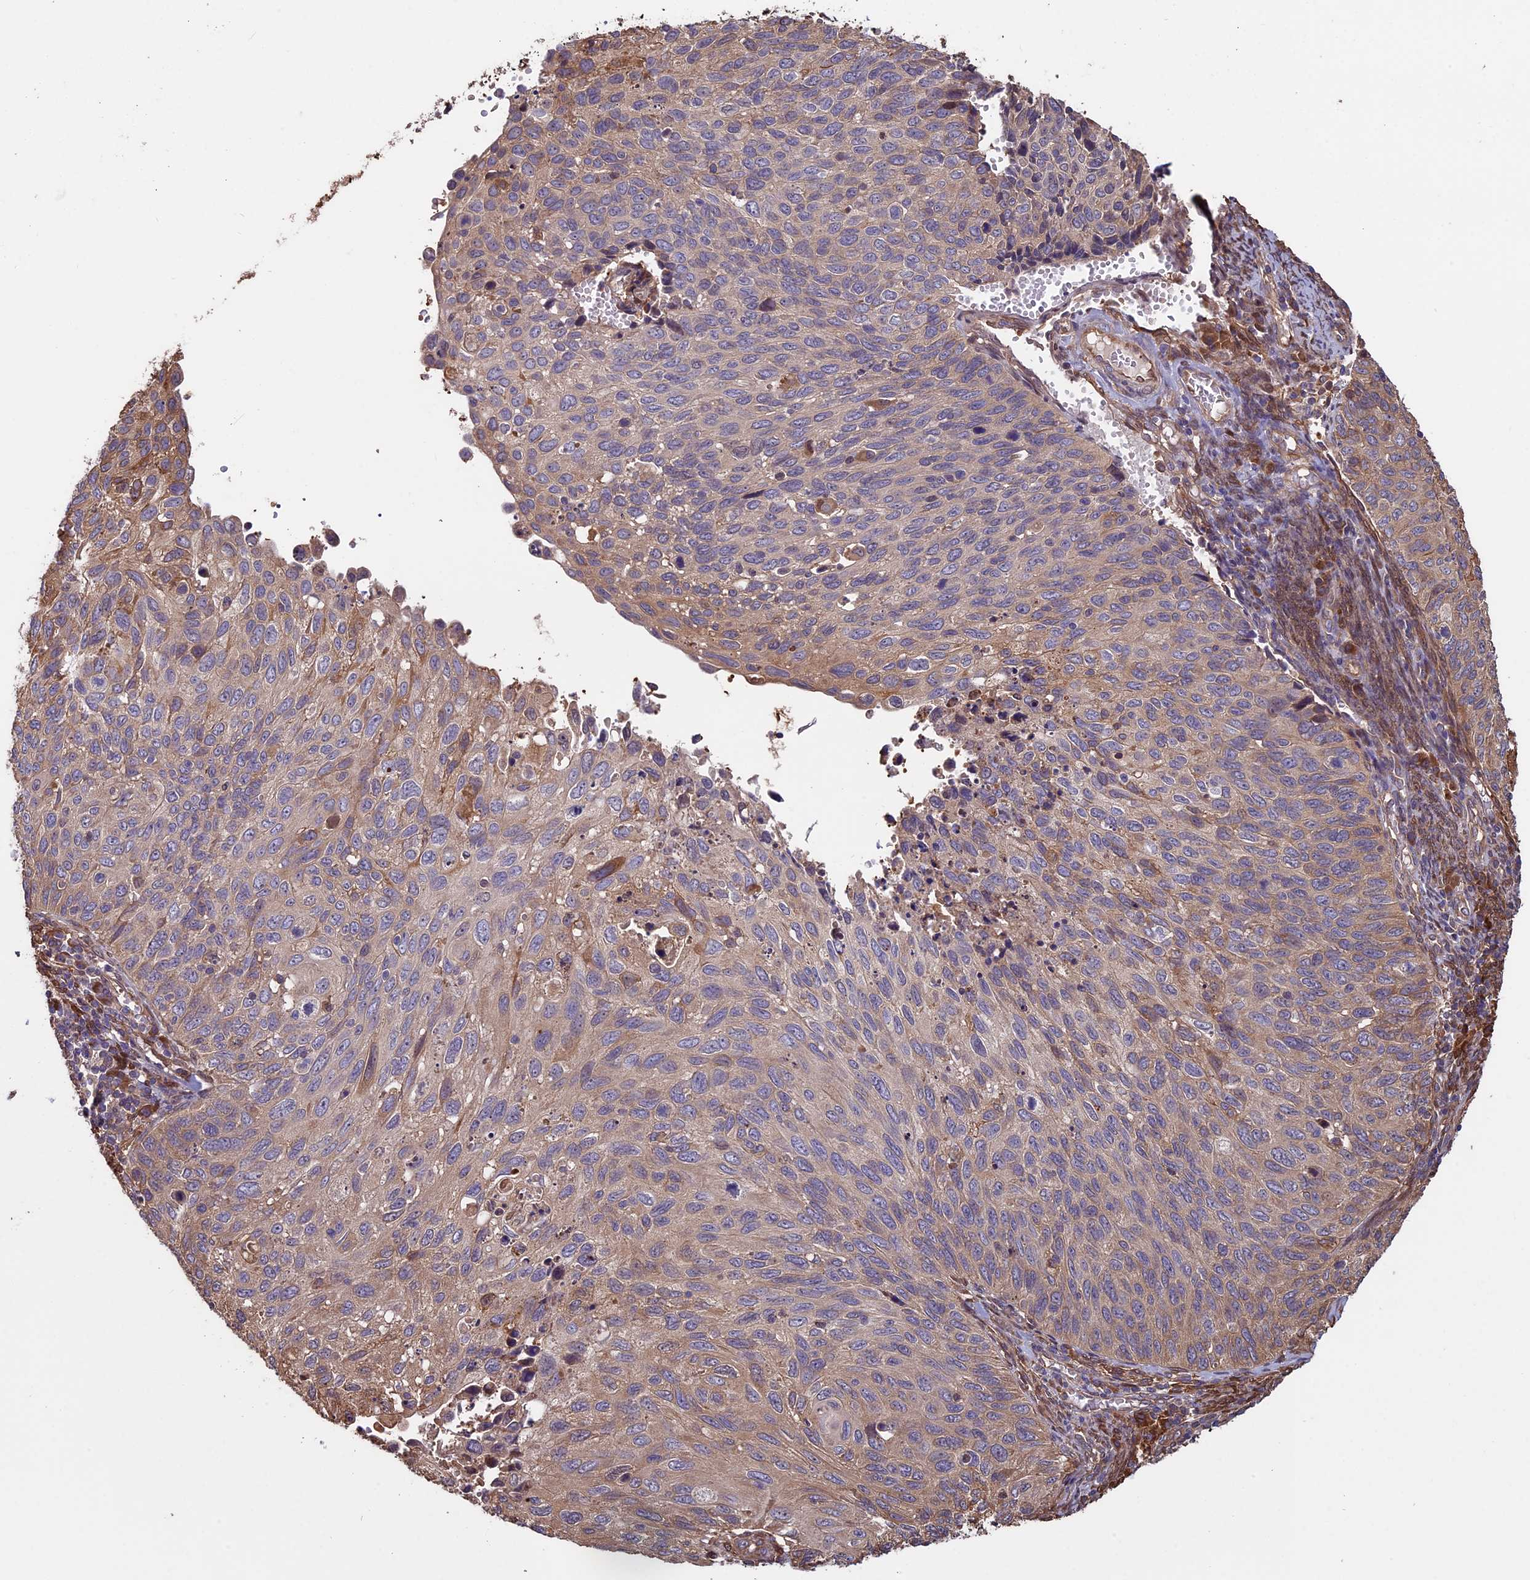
{"staining": {"intensity": "weak", "quantity": "25%-75%", "location": "cytoplasmic/membranous"}, "tissue": "cervical cancer", "cell_type": "Tumor cells", "image_type": "cancer", "snomed": [{"axis": "morphology", "description": "Squamous cell carcinoma, NOS"}, {"axis": "topography", "description": "Cervix"}], "caption": "Tumor cells exhibit low levels of weak cytoplasmic/membranous expression in about 25%-75% of cells in cervical cancer. The staining was performed using DAB to visualize the protein expression in brown, while the nuclei were stained in blue with hematoxylin (Magnification: 20x).", "gene": "VWA3A", "patient": {"sex": "female", "age": 70}}